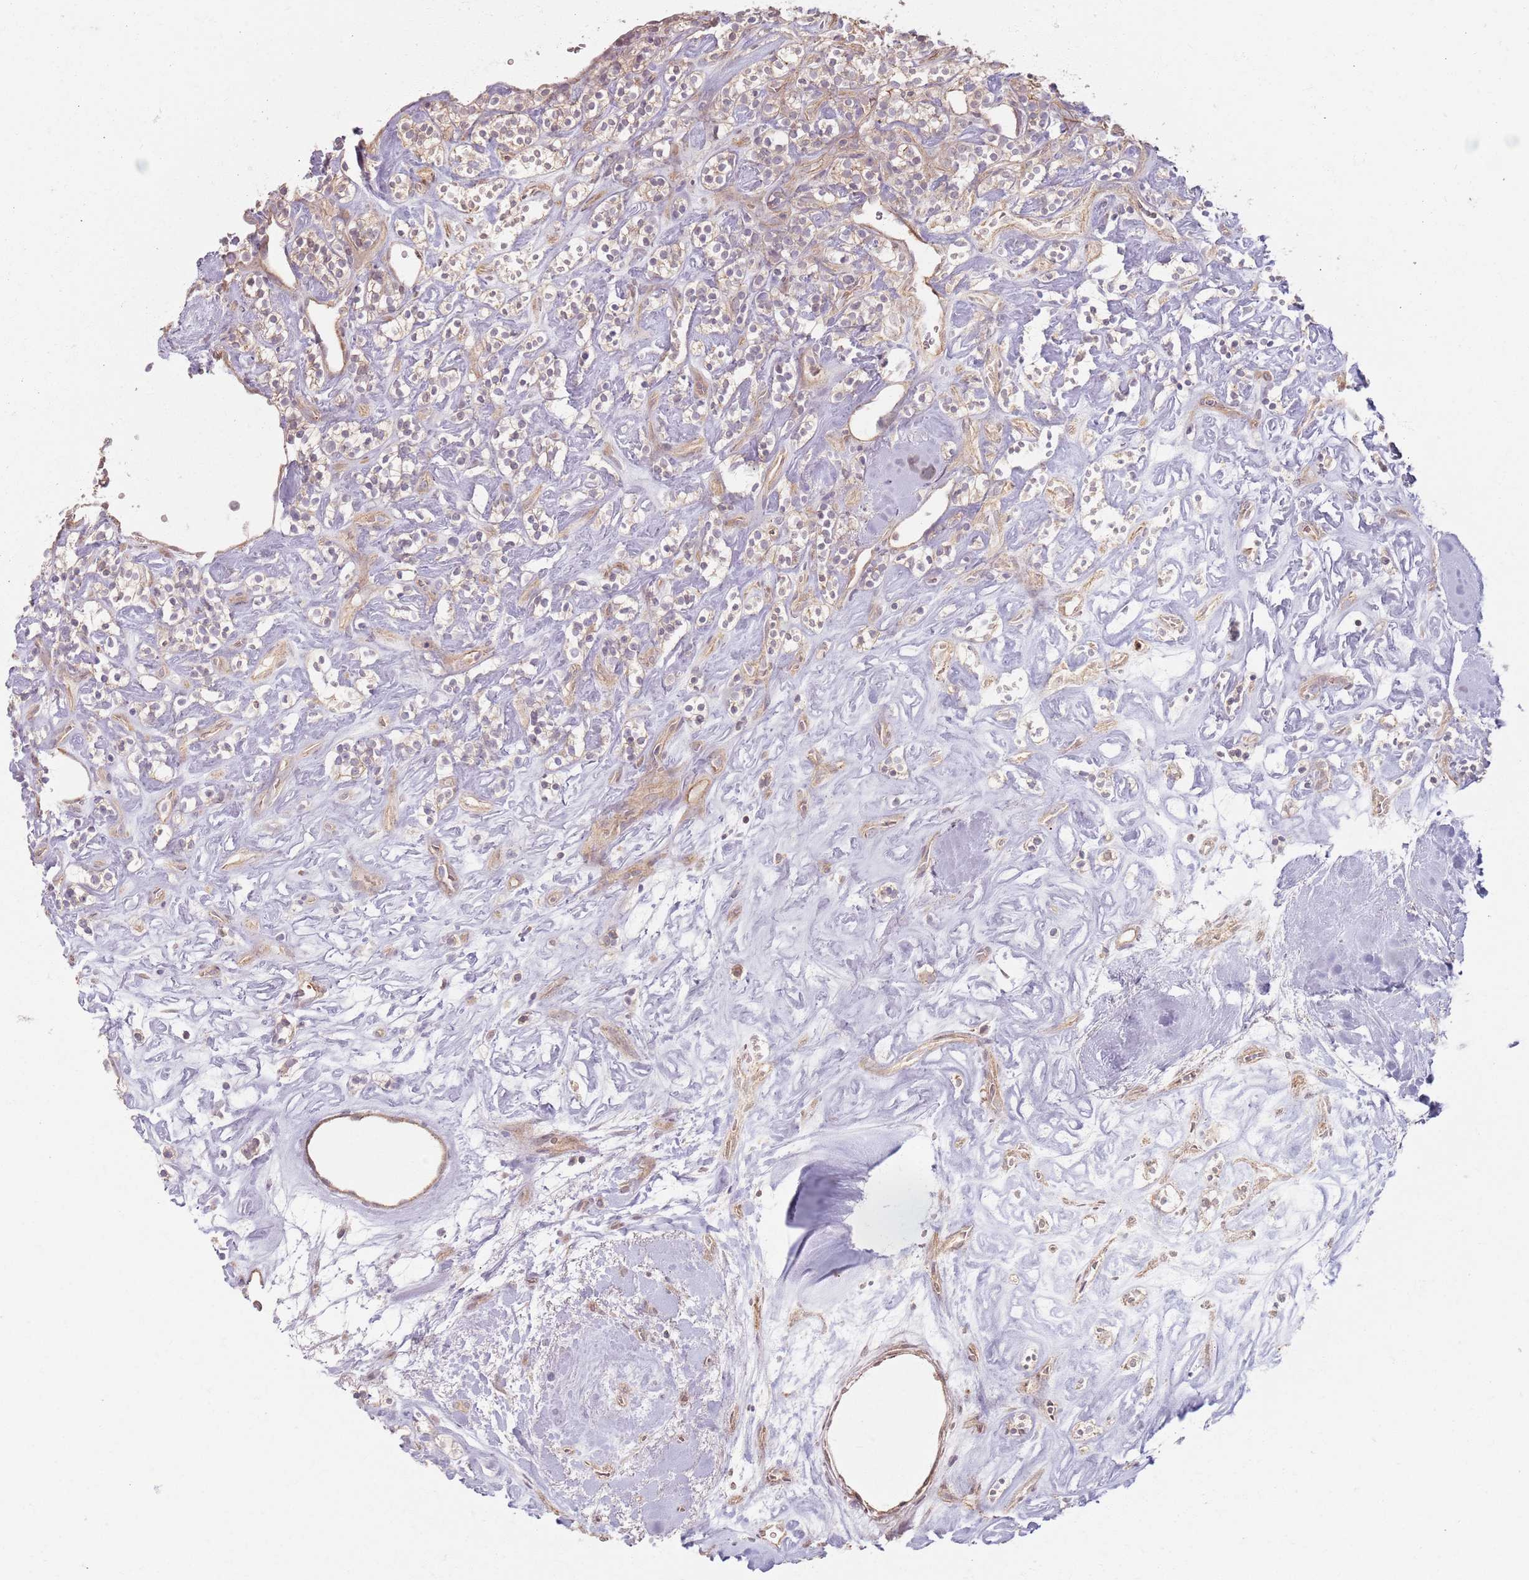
{"staining": {"intensity": "weak", "quantity": "25%-75%", "location": "cytoplasmic/membranous"}, "tissue": "renal cancer", "cell_type": "Tumor cells", "image_type": "cancer", "snomed": [{"axis": "morphology", "description": "Adenocarcinoma, NOS"}, {"axis": "topography", "description": "Kidney"}], "caption": "Immunohistochemical staining of human renal cancer displays low levels of weak cytoplasmic/membranous positivity in about 25%-75% of tumor cells. Nuclei are stained in blue.", "gene": "KCNA5", "patient": {"sex": "male", "age": 77}}